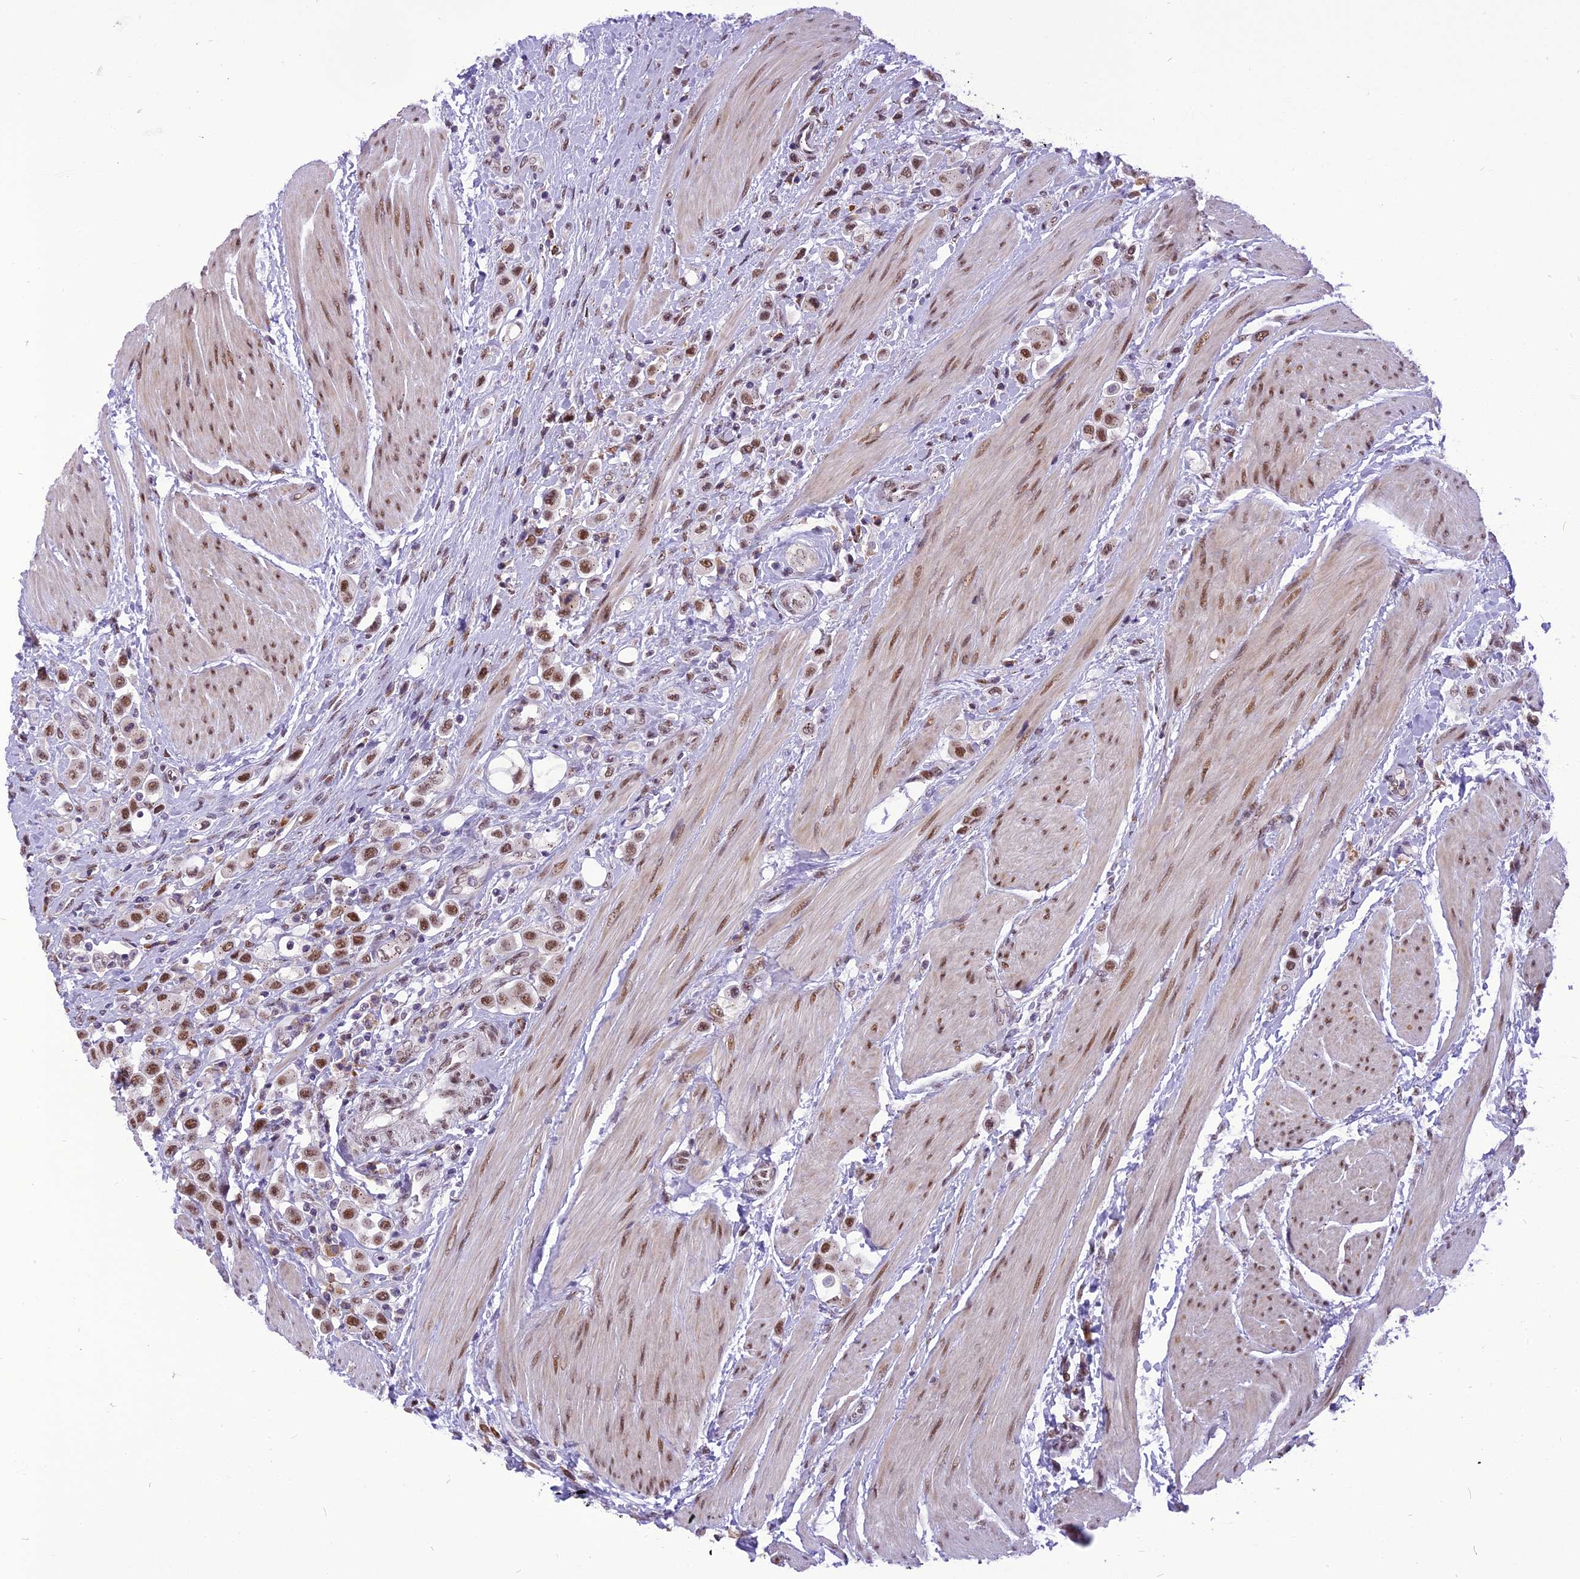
{"staining": {"intensity": "moderate", "quantity": ">75%", "location": "nuclear"}, "tissue": "urothelial cancer", "cell_type": "Tumor cells", "image_type": "cancer", "snomed": [{"axis": "morphology", "description": "Urothelial carcinoma, High grade"}, {"axis": "topography", "description": "Urinary bladder"}], "caption": "A histopathology image of urothelial cancer stained for a protein reveals moderate nuclear brown staining in tumor cells.", "gene": "IRF2BP1", "patient": {"sex": "male", "age": 50}}